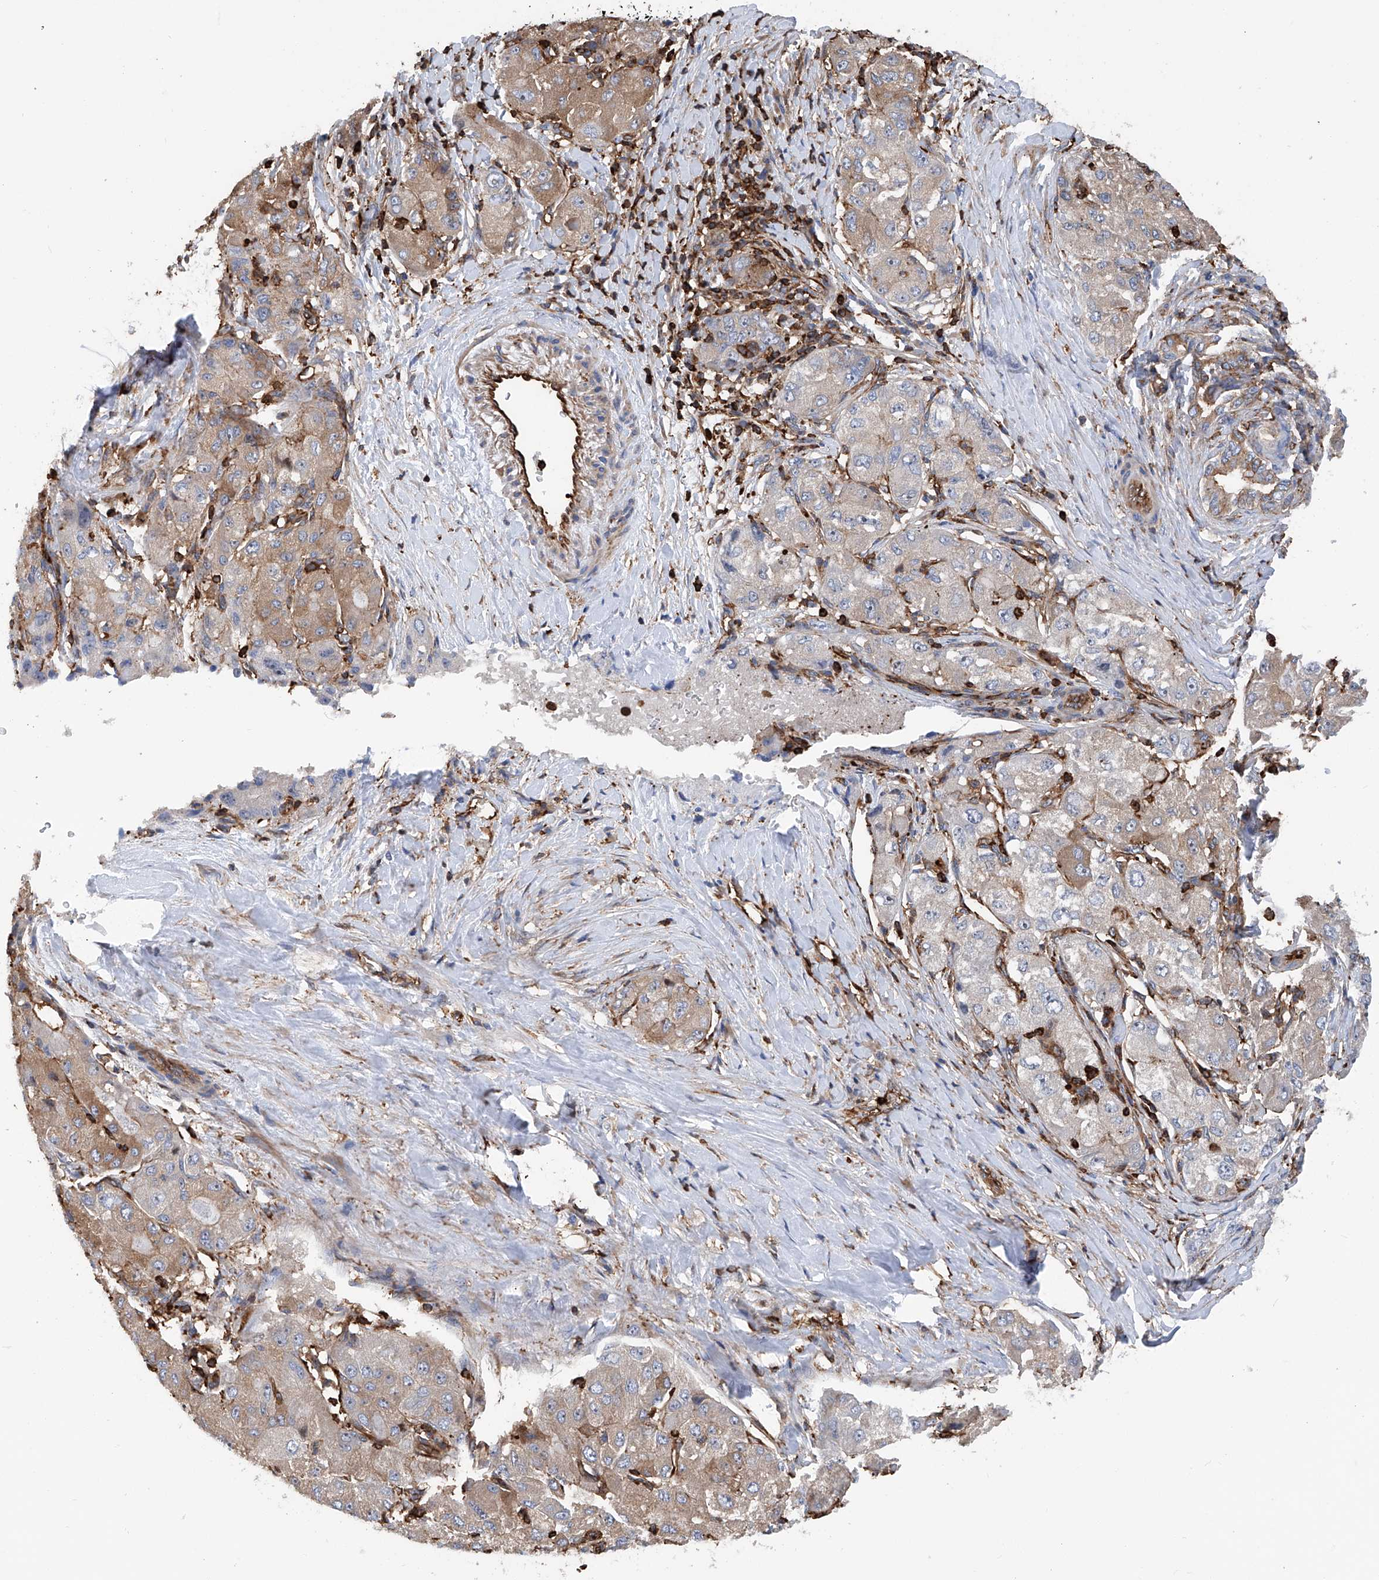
{"staining": {"intensity": "weak", "quantity": "25%-75%", "location": "cytoplasmic/membranous"}, "tissue": "liver cancer", "cell_type": "Tumor cells", "image_type": "cancer", "snomed": [{"axis": "morphology", "description": "Carcinoma, Hepatocellular, NOS"}, {"axis": "topography", "description": "Liver"}], "caption": "Hepatocellular carcinoma (liver) was stained to show a protein in brown. There is low levels of weak cytoplasmic/membranous staining in approximately 25%-75% of tumor cells.", "gene": "ZNF484", "patient": {"sex": "male", "age": 80}}